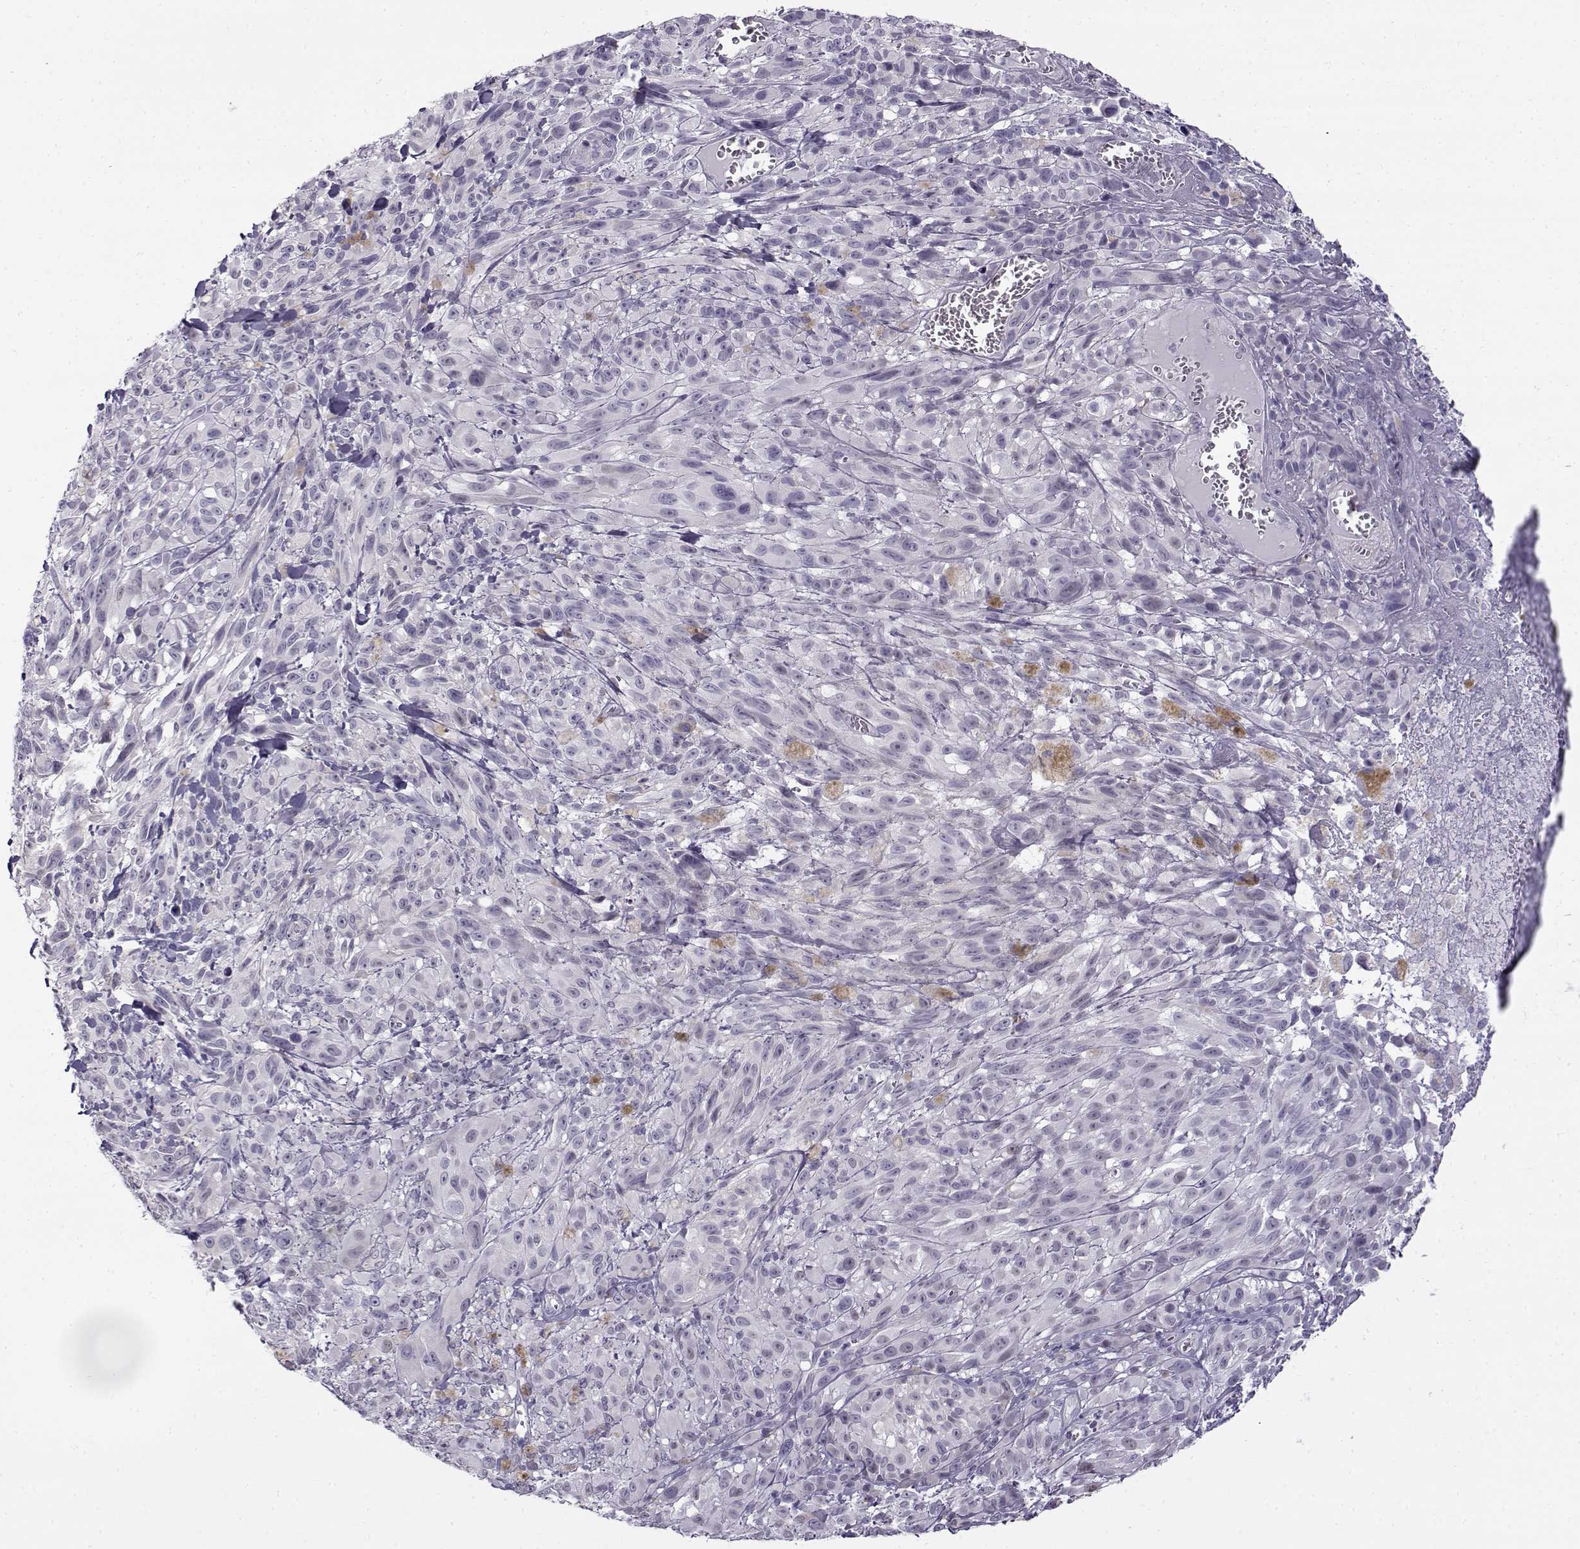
{"staining": {"intensity": "negative", "quantity": "none", "location": "none"}, "tissue": "melanoma", "cell_type": "Tumor cells", "image_type": "cancer", "snomed": [{"axis": "morphology", "description": "Malignant melanoma, NOS"}, {"axis": "topography", "description": "Skin"}], "caption": "High magnification brightfield microscopy of malignant melanoma stained with DAB (brown) and counterstained with hematoxylin (blue): tumor cells show no significant expression.", "gene": "TEX55", "patient": {"sex": "male", "age": 83}}